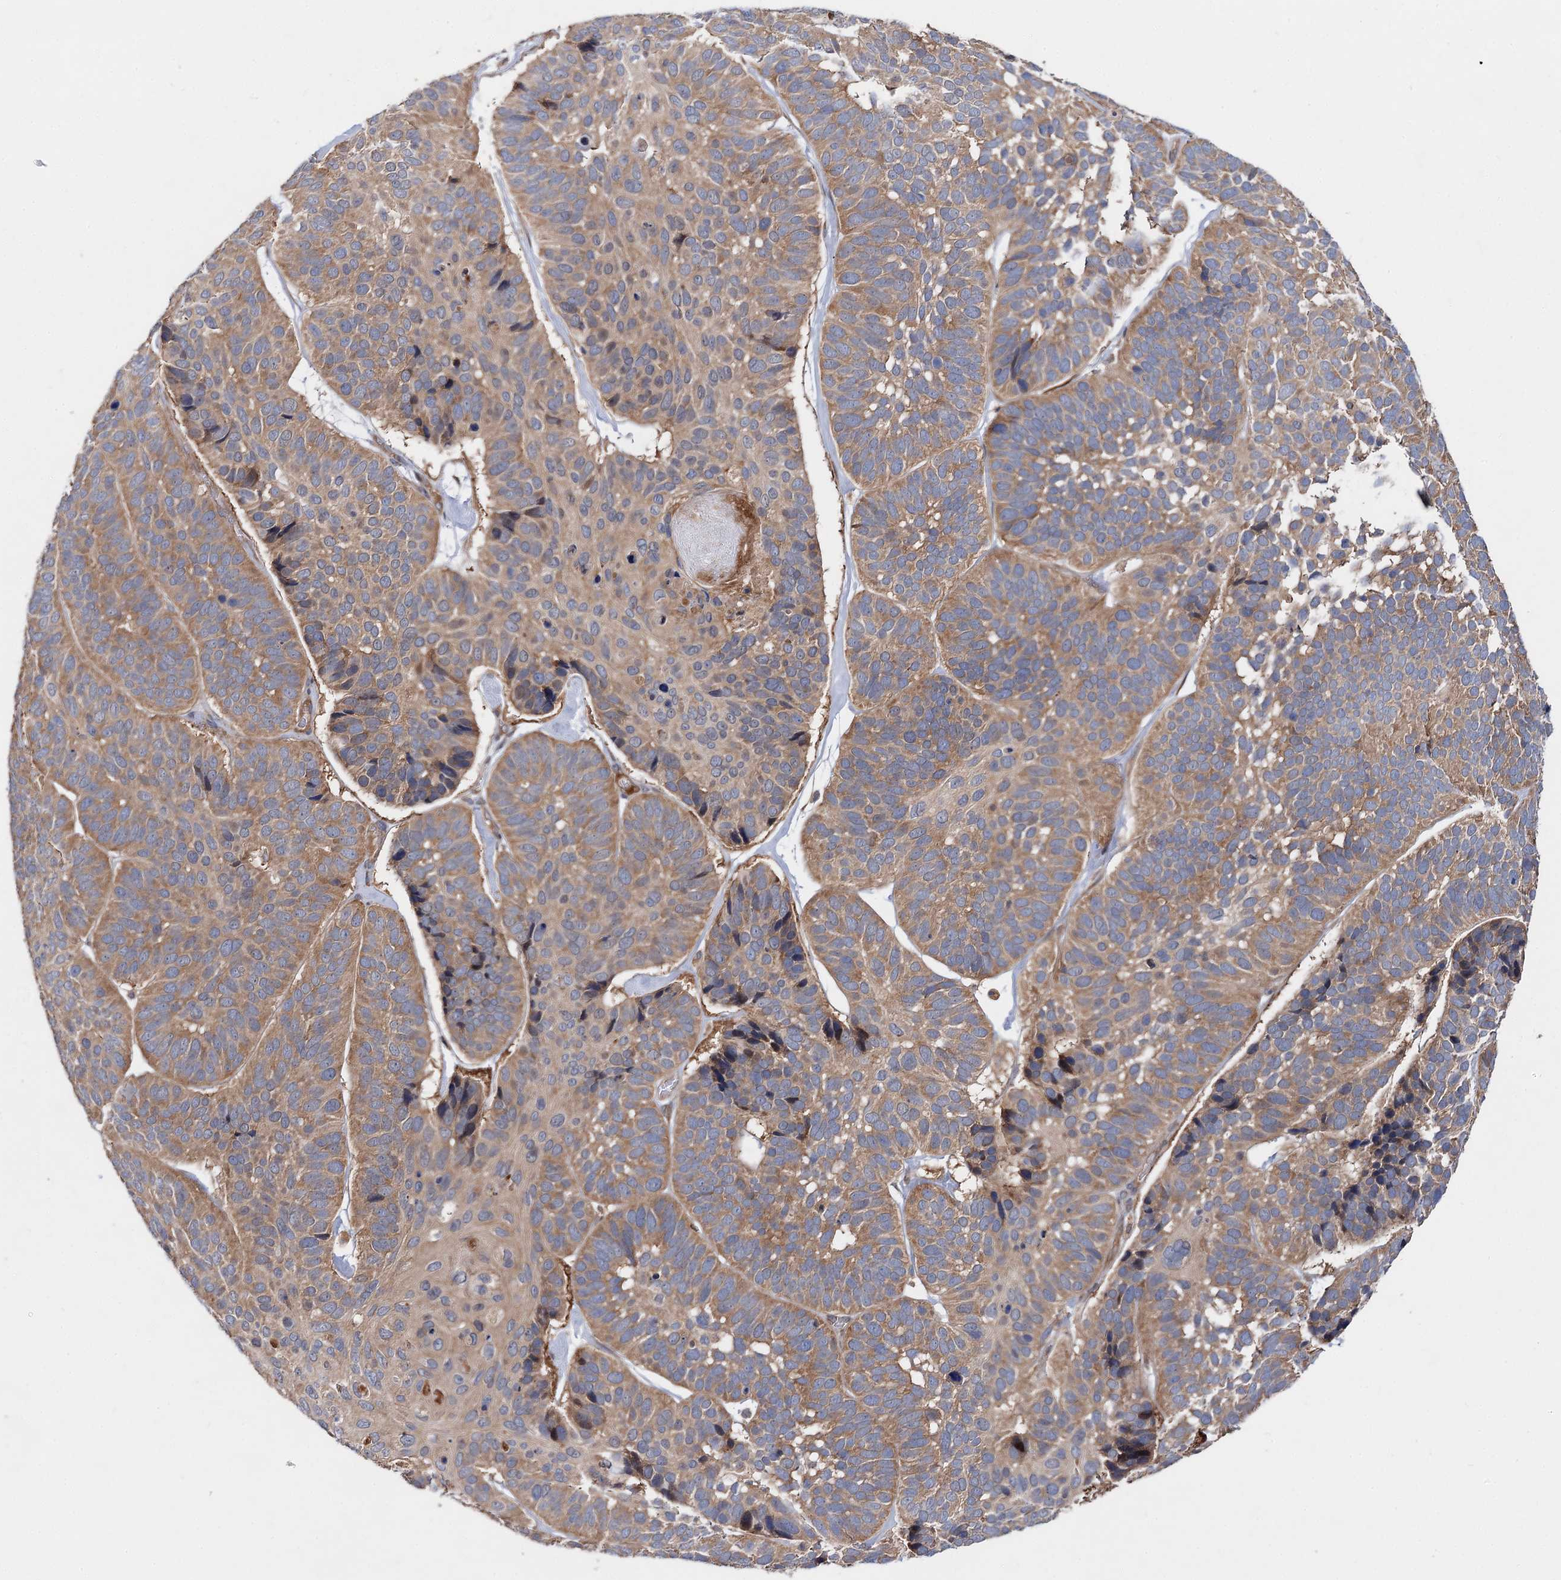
{"staining": {"intensity": "moderate", "quantity": ">75%", "location": "cytoplasmic/membranous"}, "tissue": "skin cancer", "cell_type": "Tumor cells", "image_type": "cancer", "snomed": [{"axis": "morphology", "description": "Basal cell carcinoma"}, {"axis": "topography", "description": "Skin"}], "caption": "Moderate cytoplasmic/membranous positivity for a protein is appreciated in about >75% of tumor cells of skin basal cell carcinoma using immunohistochemistry (IHC).", "gene": "NAA25", "patient": {"sex": "male", "age": 62}}